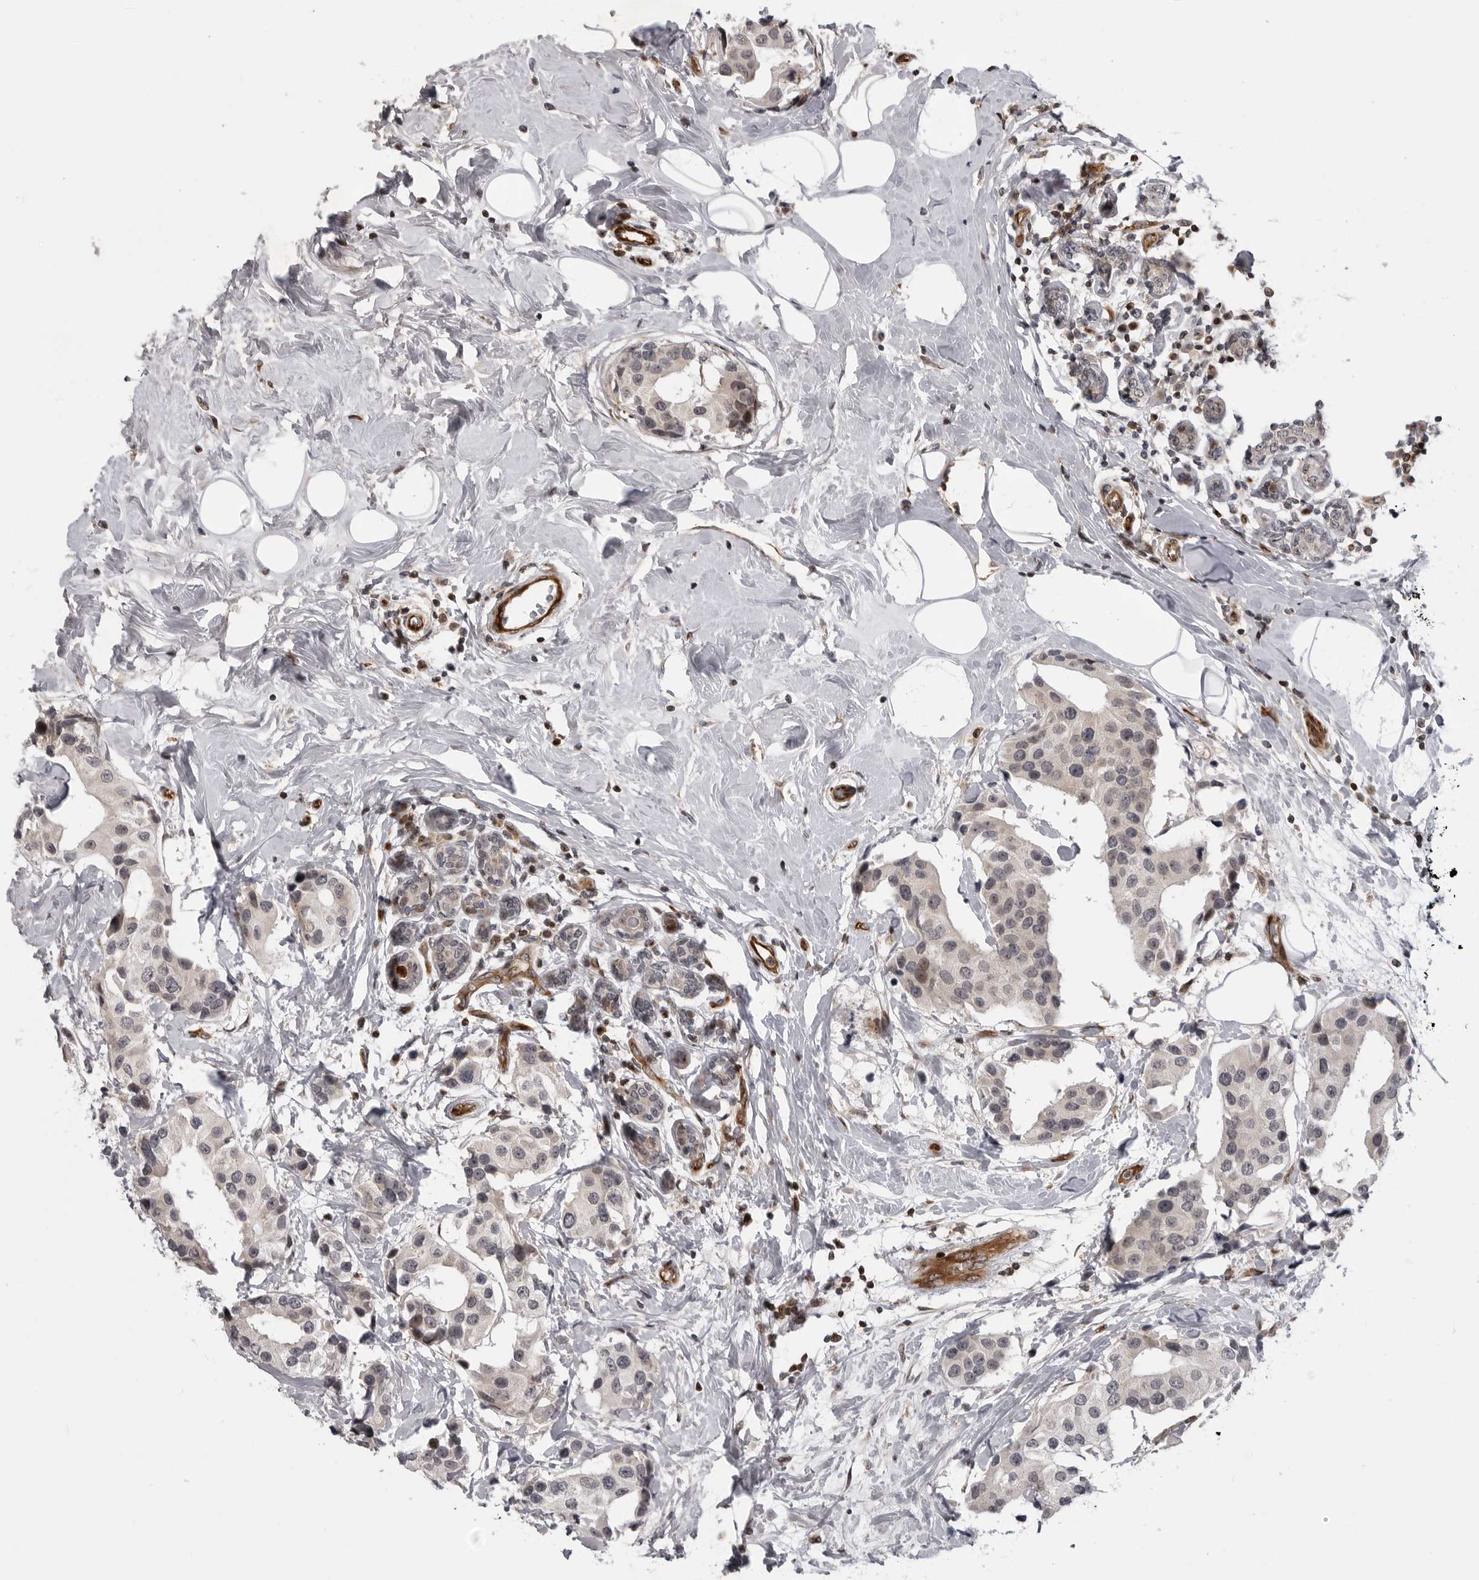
{"staining": {"intensity": "negative", "quantity": "none", "location": "none"}, "tissue": "breast cancer", "cell_type": "Tumor cells", "image_type": "cancer", "snomed": [{"axis": "morphology", "description": "Normal tissue, NOS"}, {"axis": "morphology", "description": "Duct carcinoma"}, {"axis": "topography", "description": "Breast"}], "caption": "Breast cancer was stained to show a protein in brown. There is no significant expression in tumor cells. (Immunohistochemistry (ihc), brightfield microscopy, high magnification).", "gene": "ABL1", "patient": {"sex": "female", "age": 39}}